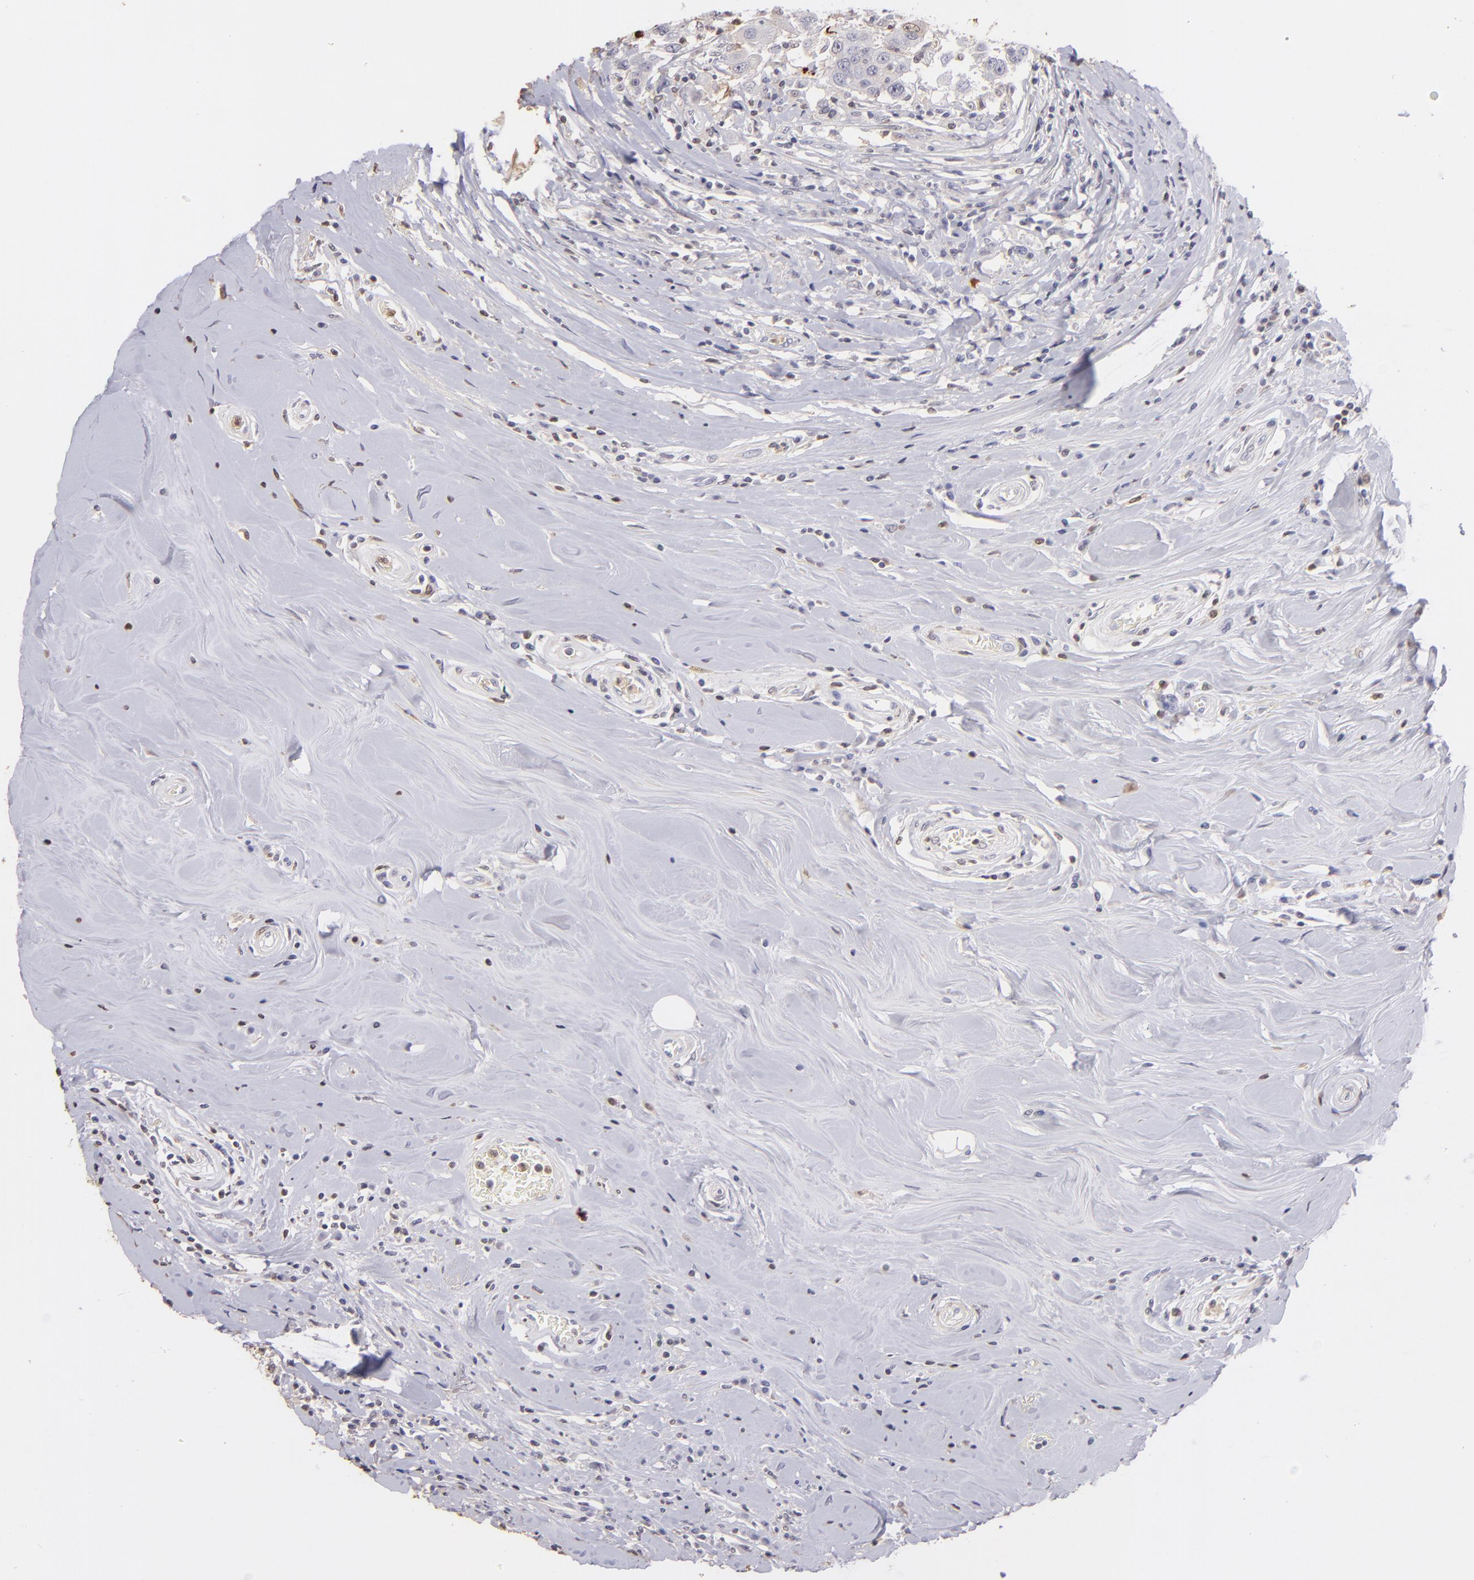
{"staining": {"intensity": "negative", "quantity": "none", "location": "none"}, "tissue": "breast cancer", "cell_type": "Tumor cells", "image_type": "cancer", "snomed": [{"axis": "morphology", "description": "Duct carcinoma"}, {"axis": "topography", "description": "Breast"}], "caption": "The photomicrograph exhibits no staining of tumor cells in breast cancer (invasive ductal carcinoma).", "gene": "S100A2", "patient": {"sex": "female", "age": 27}}